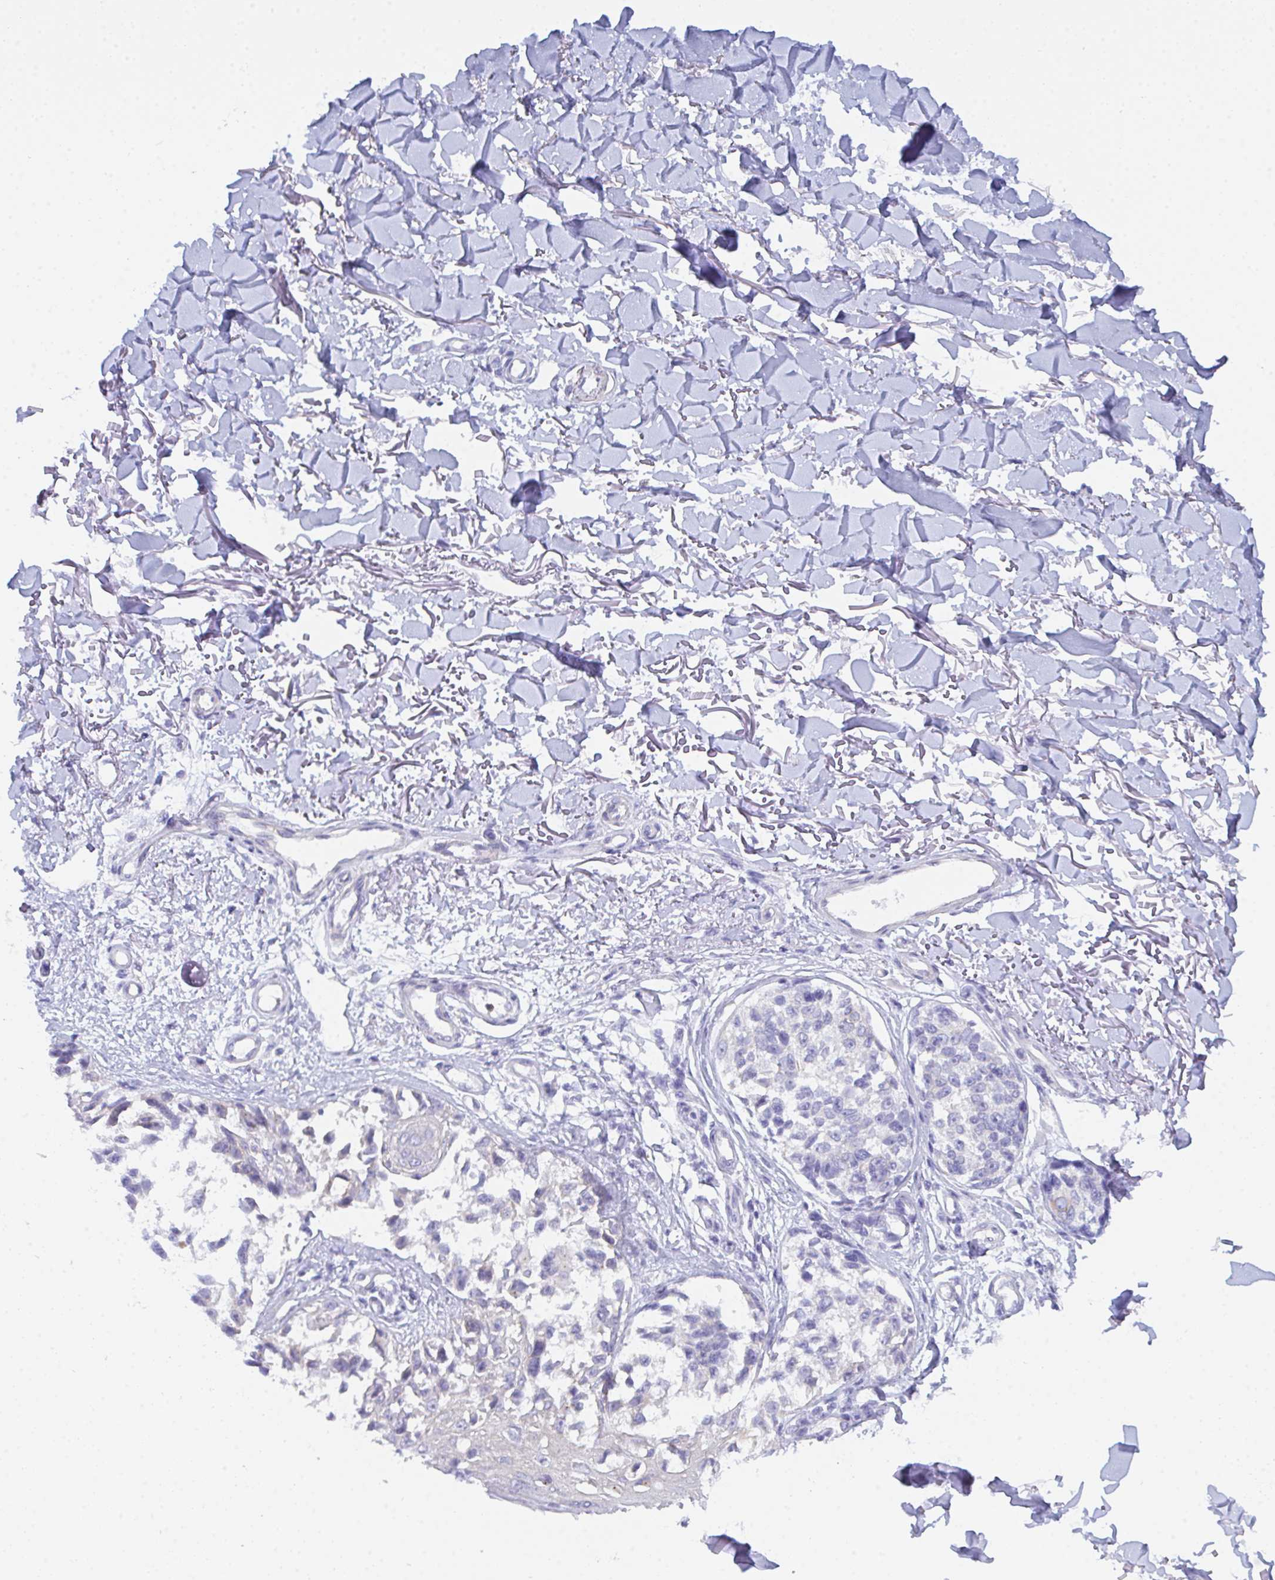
{"staining": {"intensity": "negative", "quantity": "none", "location": "none"}, "tissue": "melanoma", "cell_type": "Tumor cells", "image_type": "cancer", "snomed": [{"axis": "morphology", "description": "Malignant melanoma, NOS"}, {"axis": "topography", "description": "Skin"}], "caption": "IHC micrograph of neoplastic tissue: melanoma stained with DAB (3,3'-diaminobenzidine) shows no significant protein staining in tumor cells.", "gene": "CEP170B", "patient": {"sex": "male", "age": 73}}